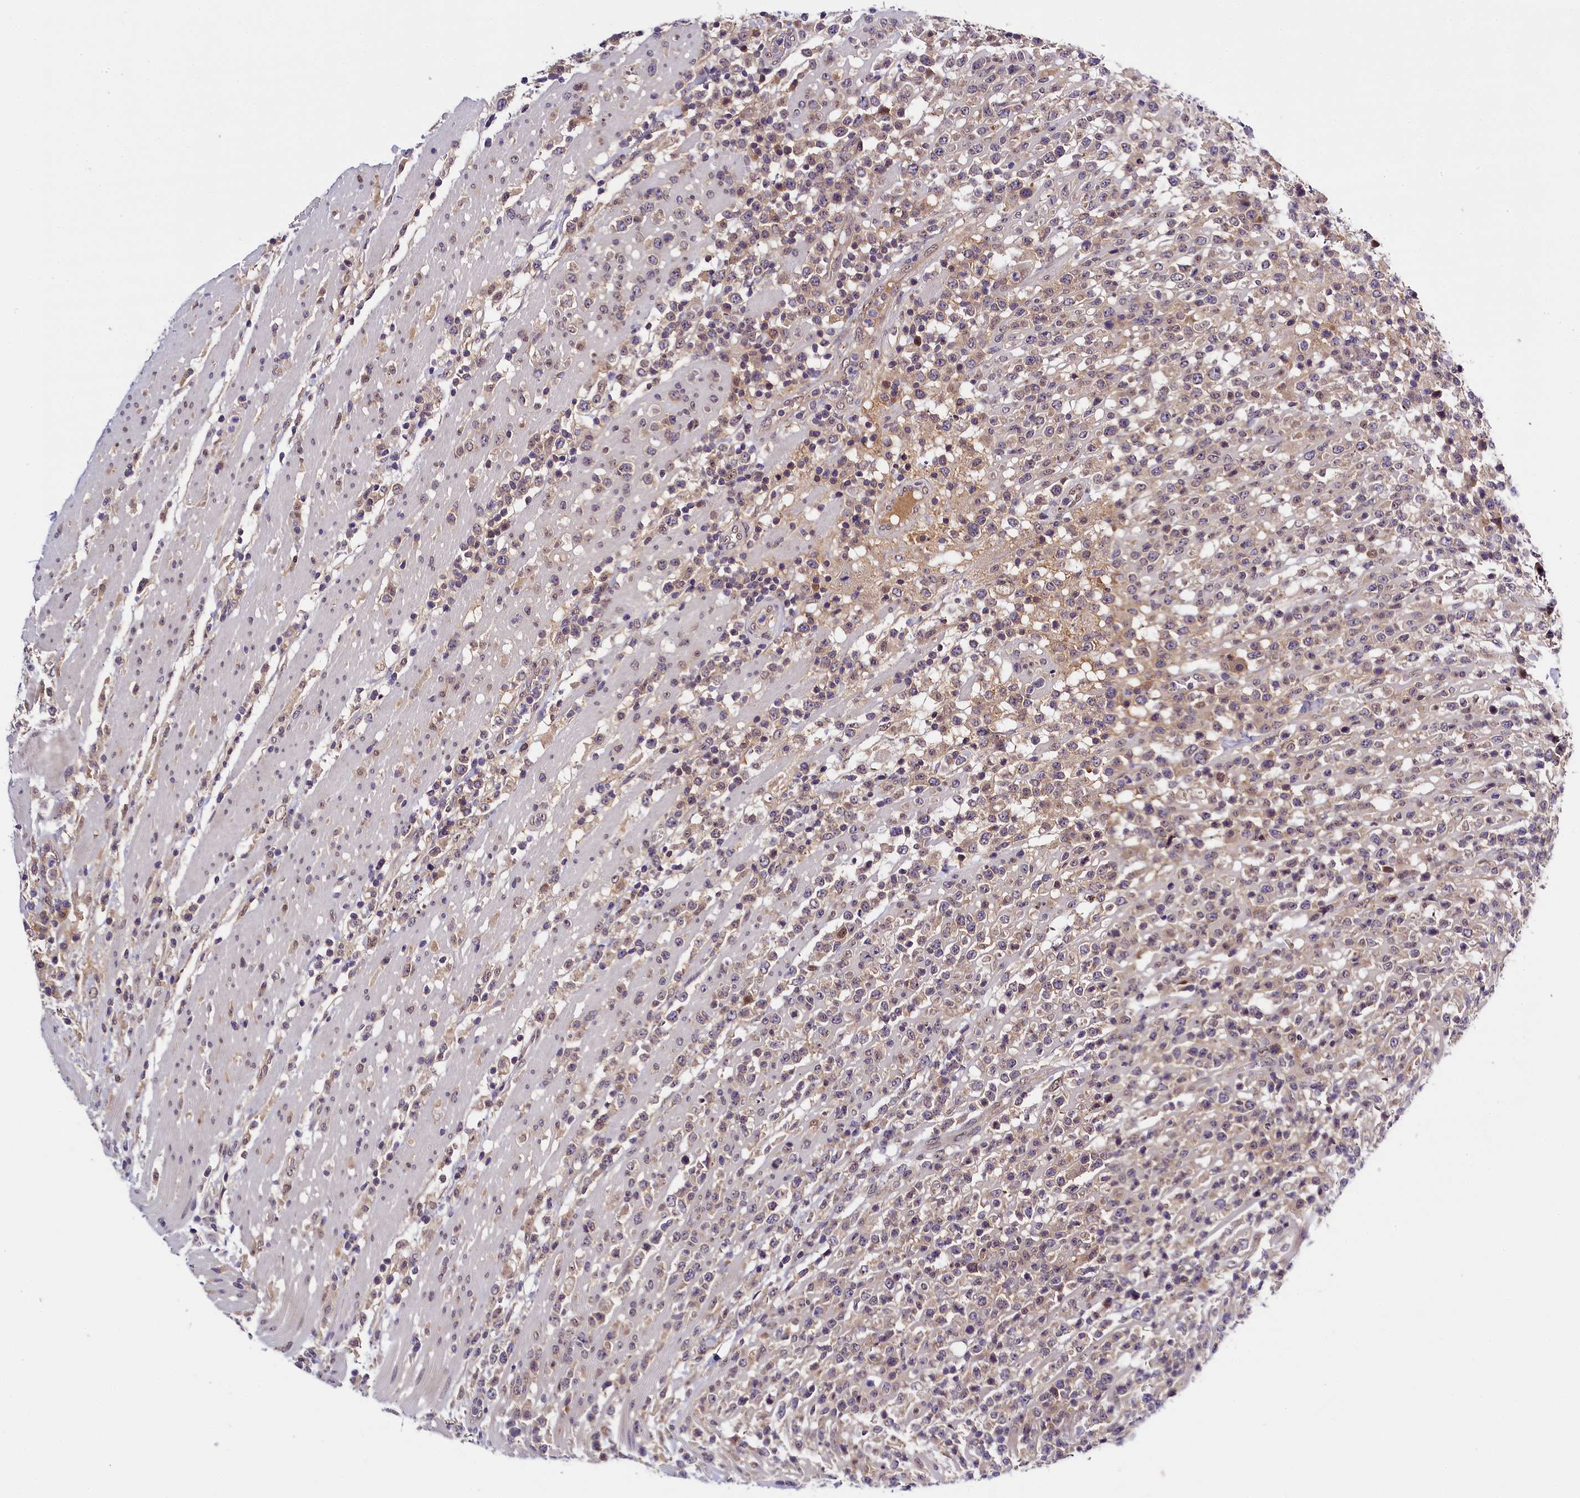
{"staining": {"intensity": "weak", "quantity": "<25%", "location": "cytoplasmic/membranous"}, "tissue": "lymphoma", "cell_type": "Tumor cells", "image_type": "cancer", "snomed": [{"axis": "morphology", "description": "Malignant lymphoma, non-Hodgkin's type, High grade"}, {"axis": "topography", "description": "Colon"}], "caption": "Tumor cells show no significant staining in malignant lymphoma, non-Hodgkin's type (high-grade).", "gene": "ENKD1", "patient": {"sex": "female", "age": 53}}